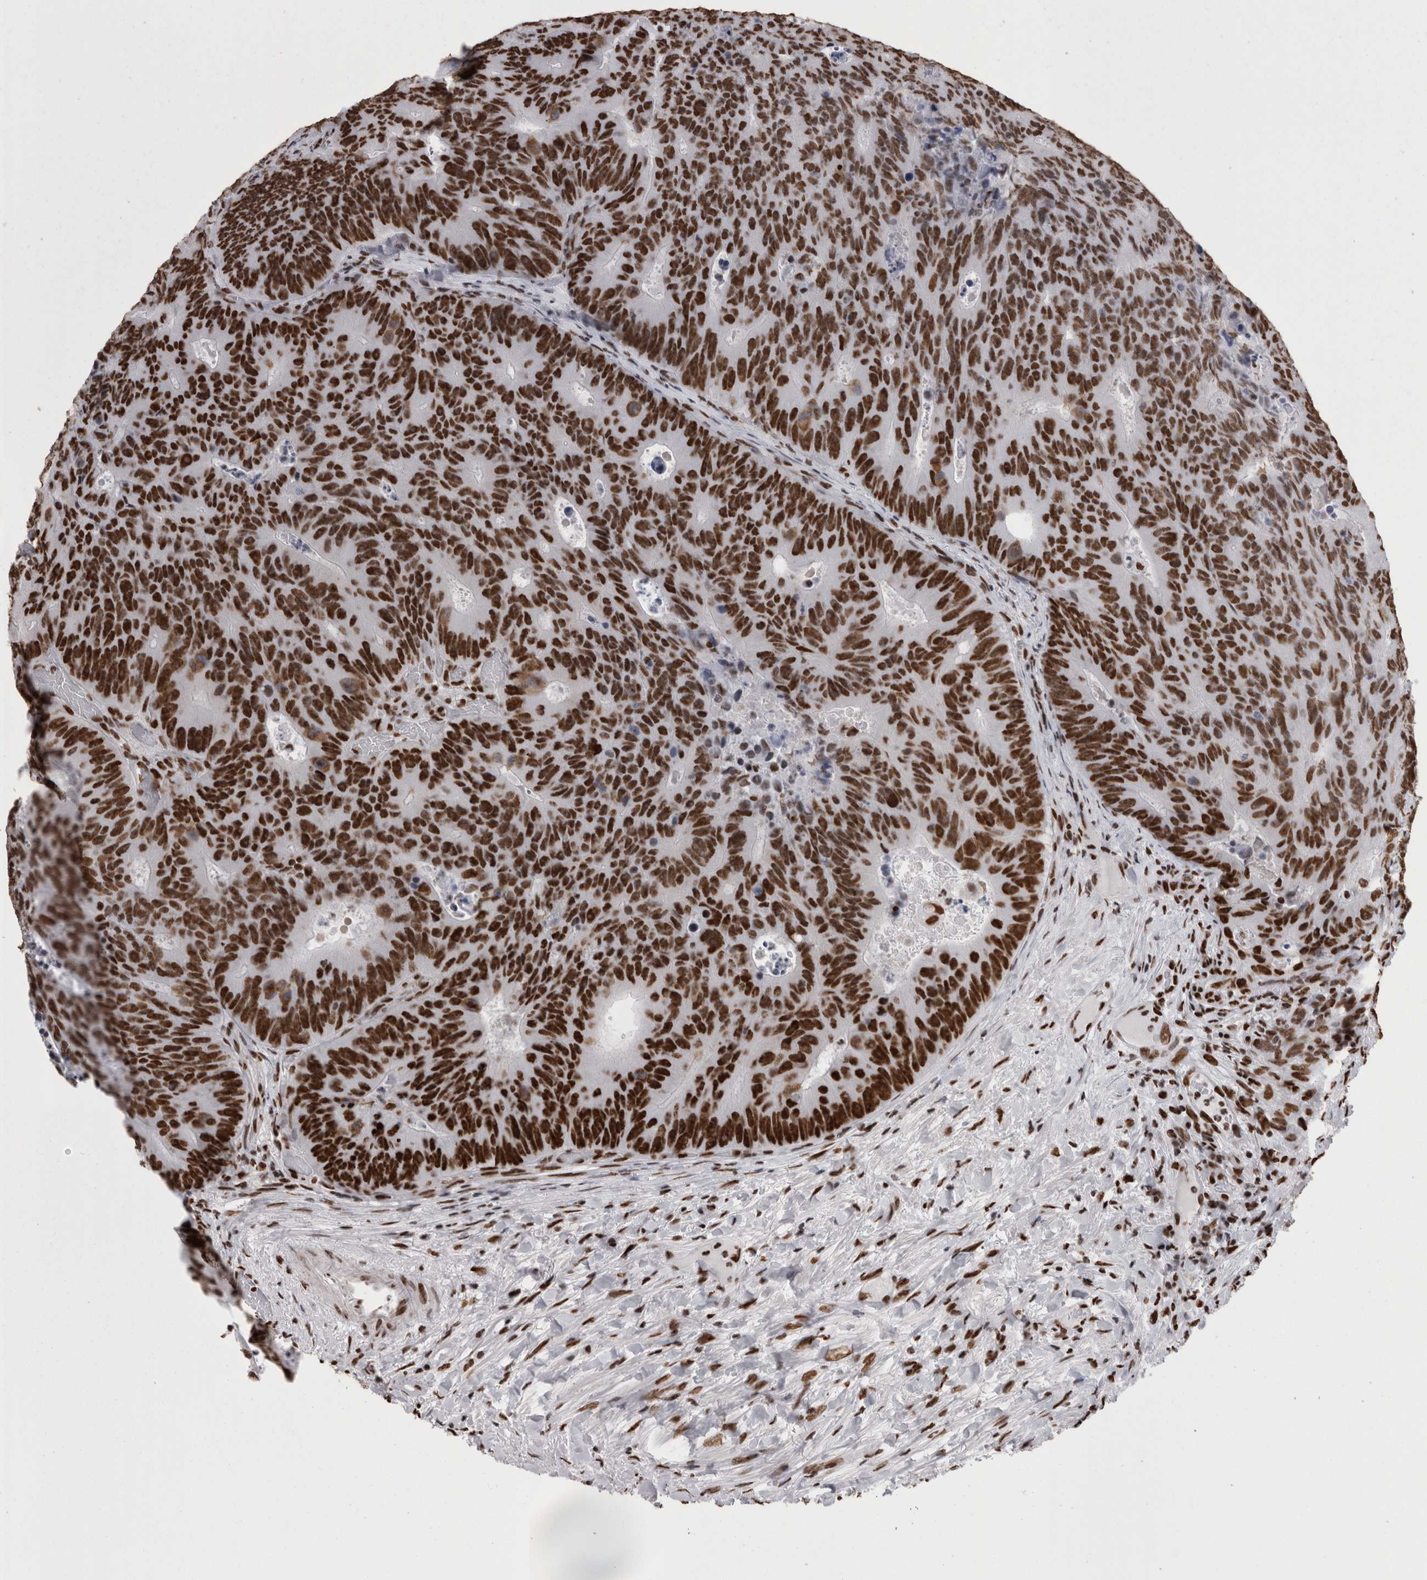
{"staining": {"intensity": "strong", "quantity": ">75%", "location": "nuclear"}, "tissue": "colorectal cancer", "cell_type": "Tumor cells", "image_type": "cancer", "snomed": [{"axis": "morphology", "description": "Adenocarcinoma, NOS"}, {"axis": "topography", "description": "Colon"}], "caption": "Immunohistochemistry (IHC) of human adenocarcinoma (colorectal) demonstrates high levels of strong nuclear positivity in about >75% of tumor cells. Immunohistochemistry (IHC) stains the protein of interest in brown and the nuclei are stained blue.", "gene": "HNRNPM", "patient": {"sex": "male", "age": 87}}